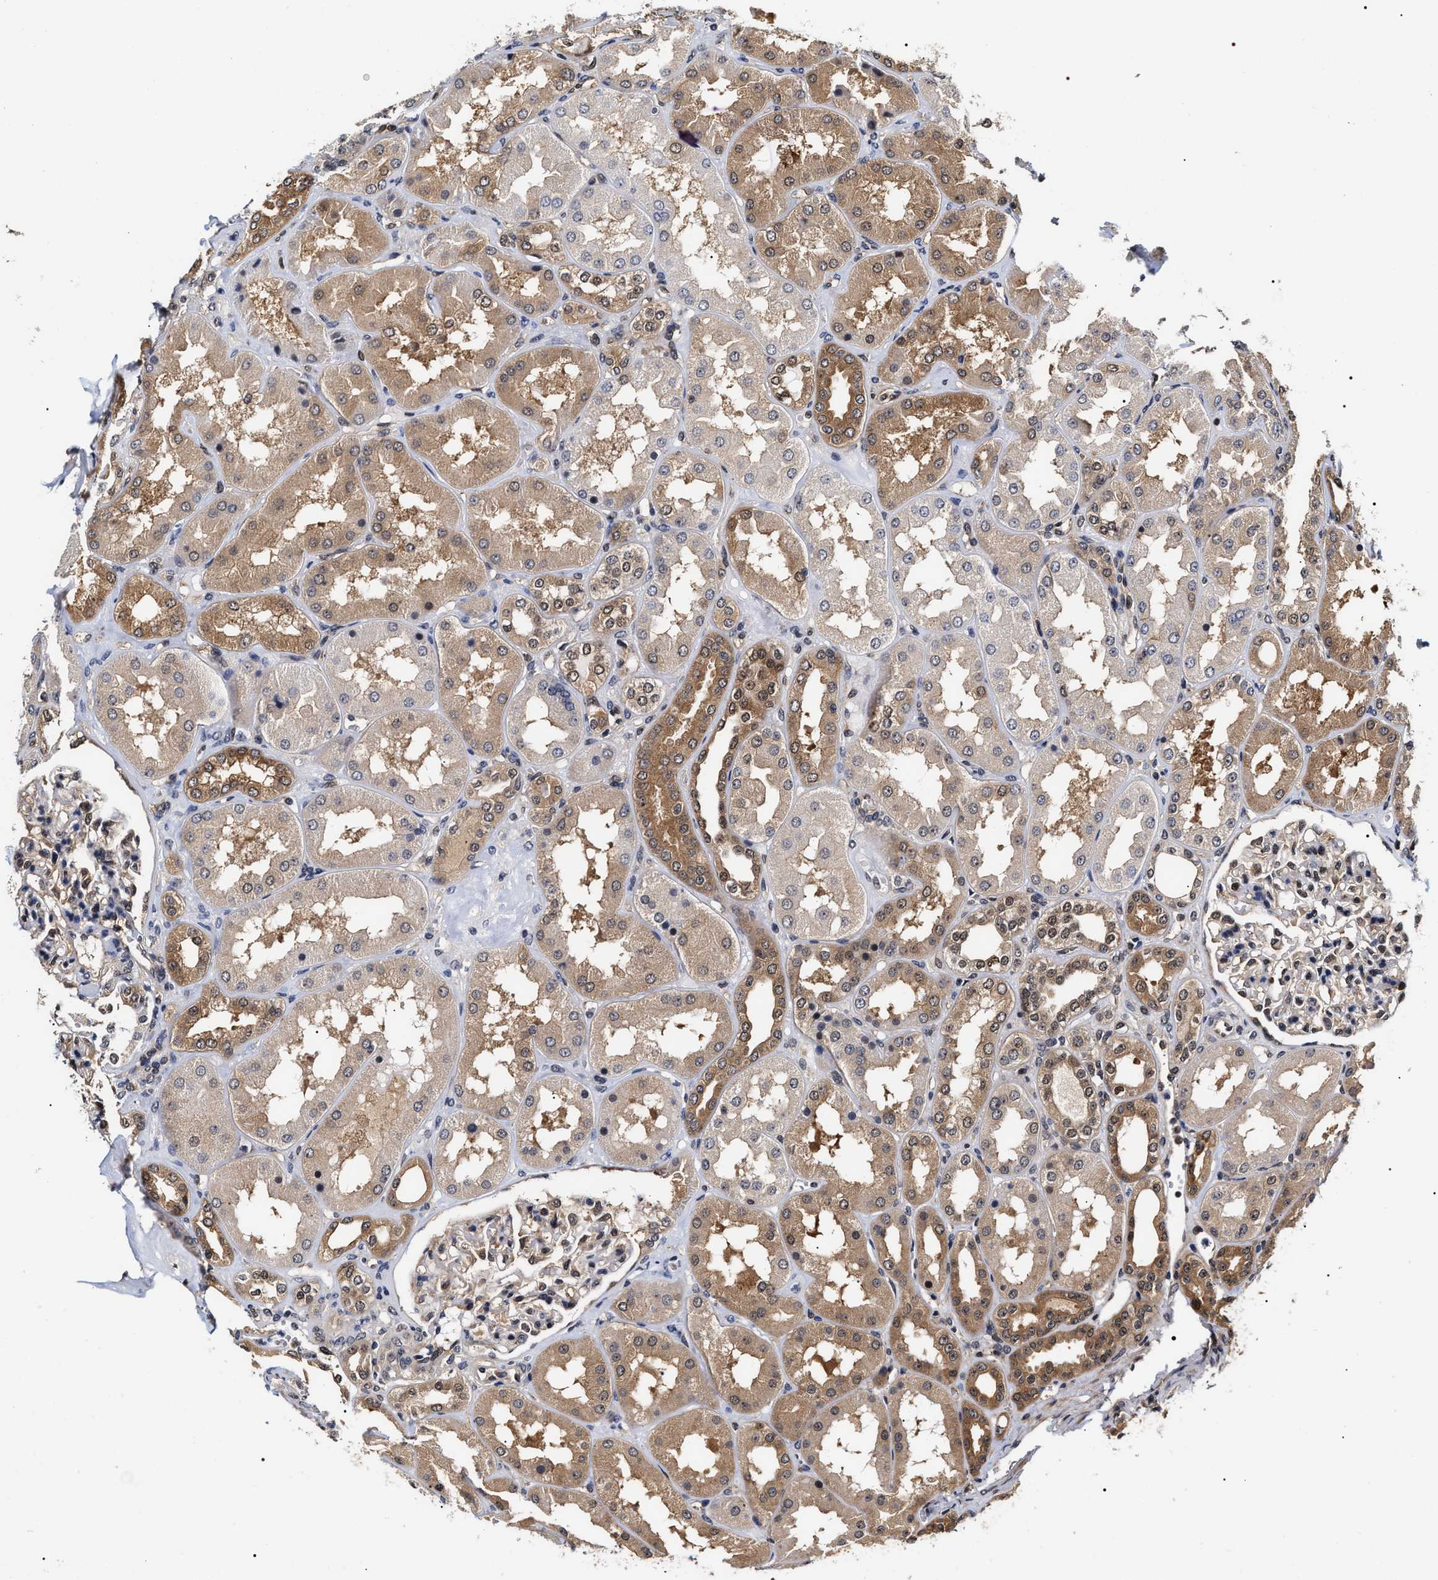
{"staining": {"intensity": "moderate", "quantity": "25%-75%", "location": "nuclear"}, "tissue": "kidney", "cell_type": "Cells in glomeruli", "image_type": "normal", "snomed": [{"axis": "morphology", "description": "Normal tissue, NOS"}, {"axis": "topography", "description": "Kidney"}], "caption": "Immunohistochemistry of unremarkable kidney exhibits medium levels of moderate nuclear expression in about 25%-75% of cells in glomeruli.", "gene": "BAG6", "patient": {"sex": "female", "age": 56}}